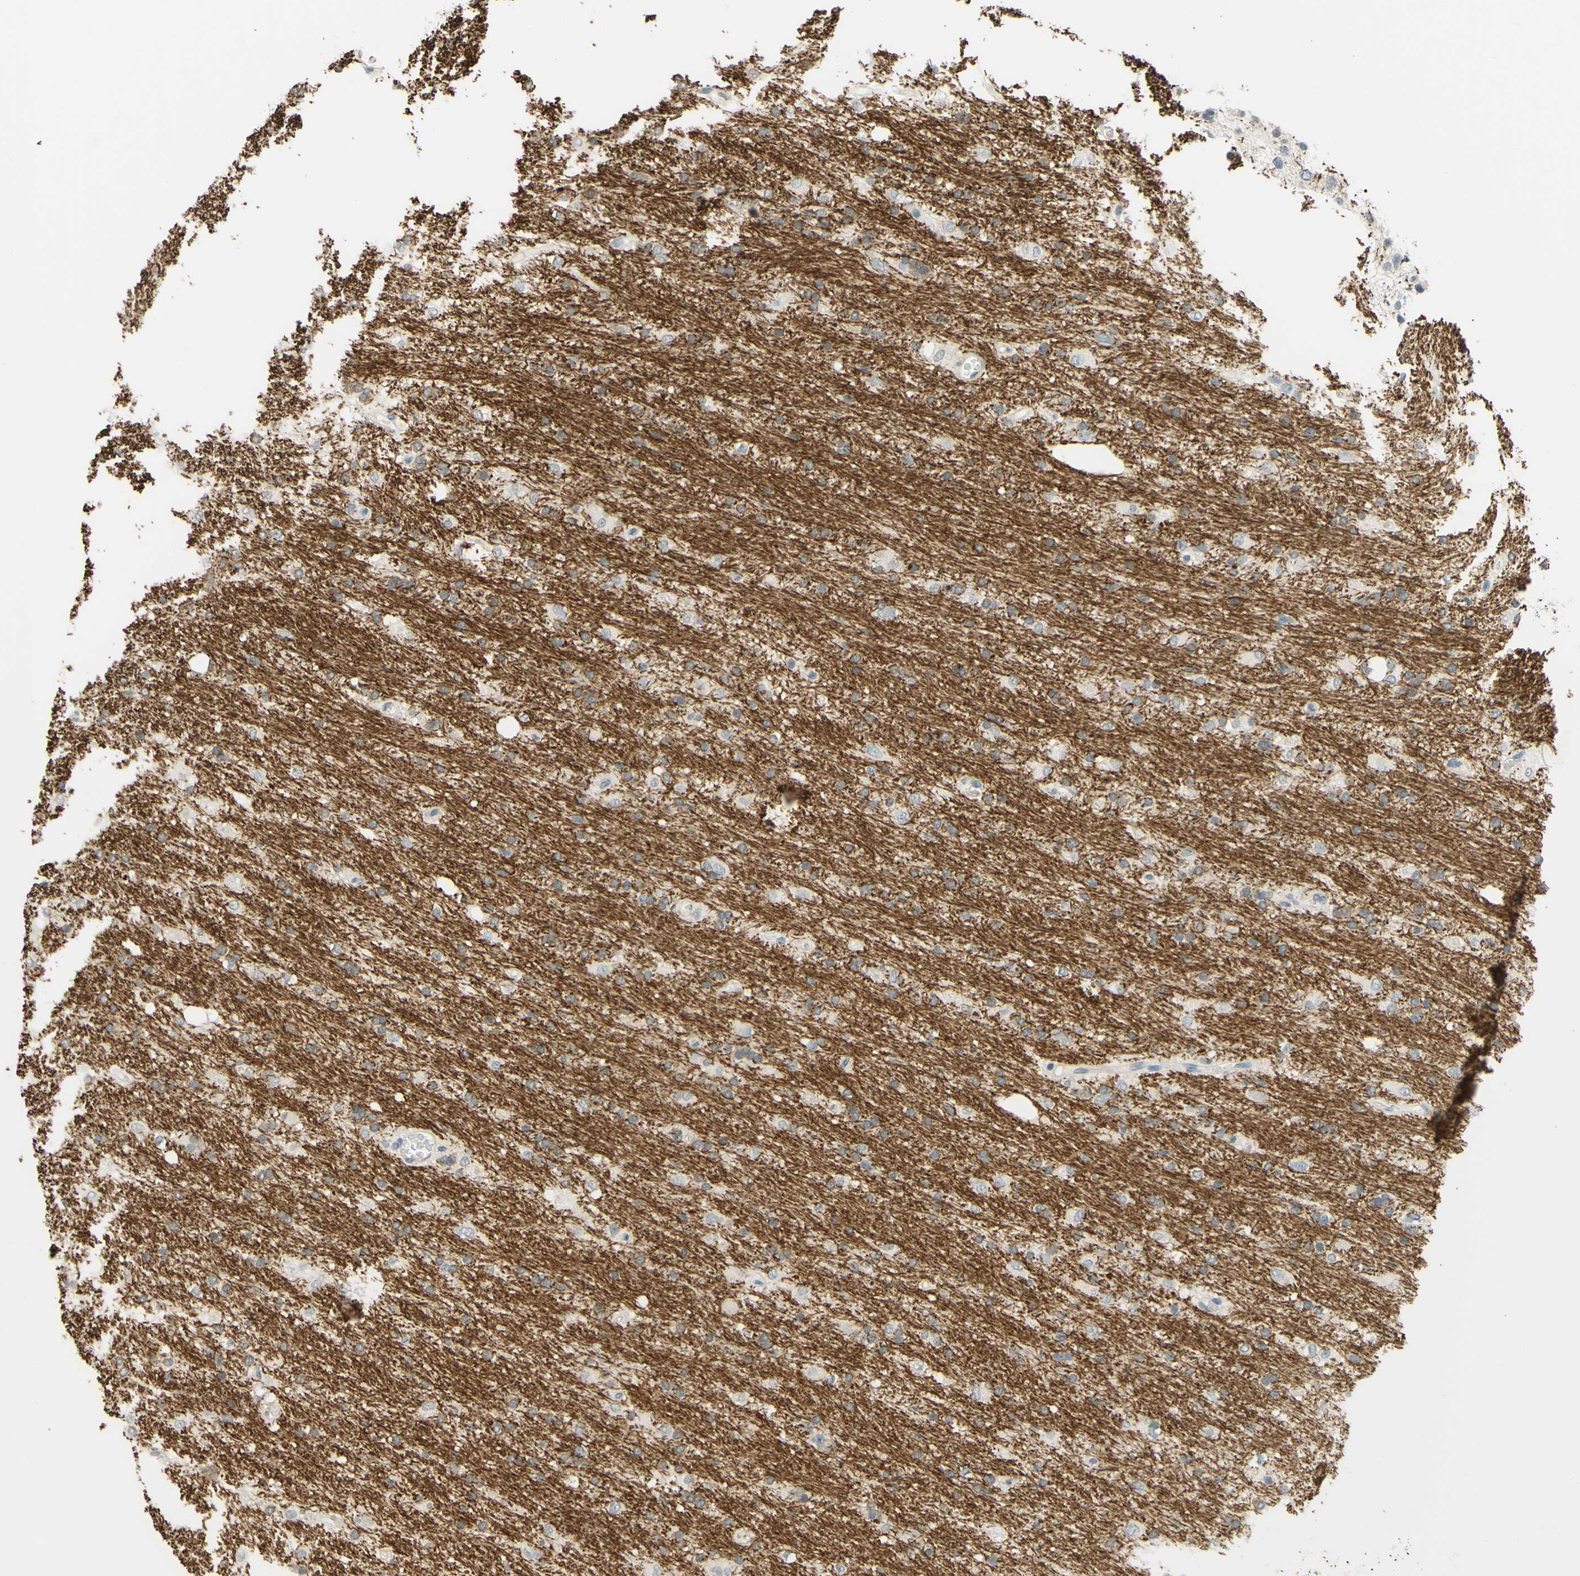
{"staining": {"intensity": "negative", "quantity": "none", "location": "none"}, "tissue": "glioma", "cell_type": "Tumor cells", "image_type": "cancer", "snomed": [{"axis": "morphology", "description": "Glioma, malignant, Low grade"}, {"axis": "topography", "description": "Brain"}], "caption": "This image is of malignant glioma (low-grade) stained with IHC to label a protein in brown with the nuclei are counter-stained blue. There is no positivity in tumor cells.", "gene": "MAG", "patient": {"sex": "male", "age": 77}}